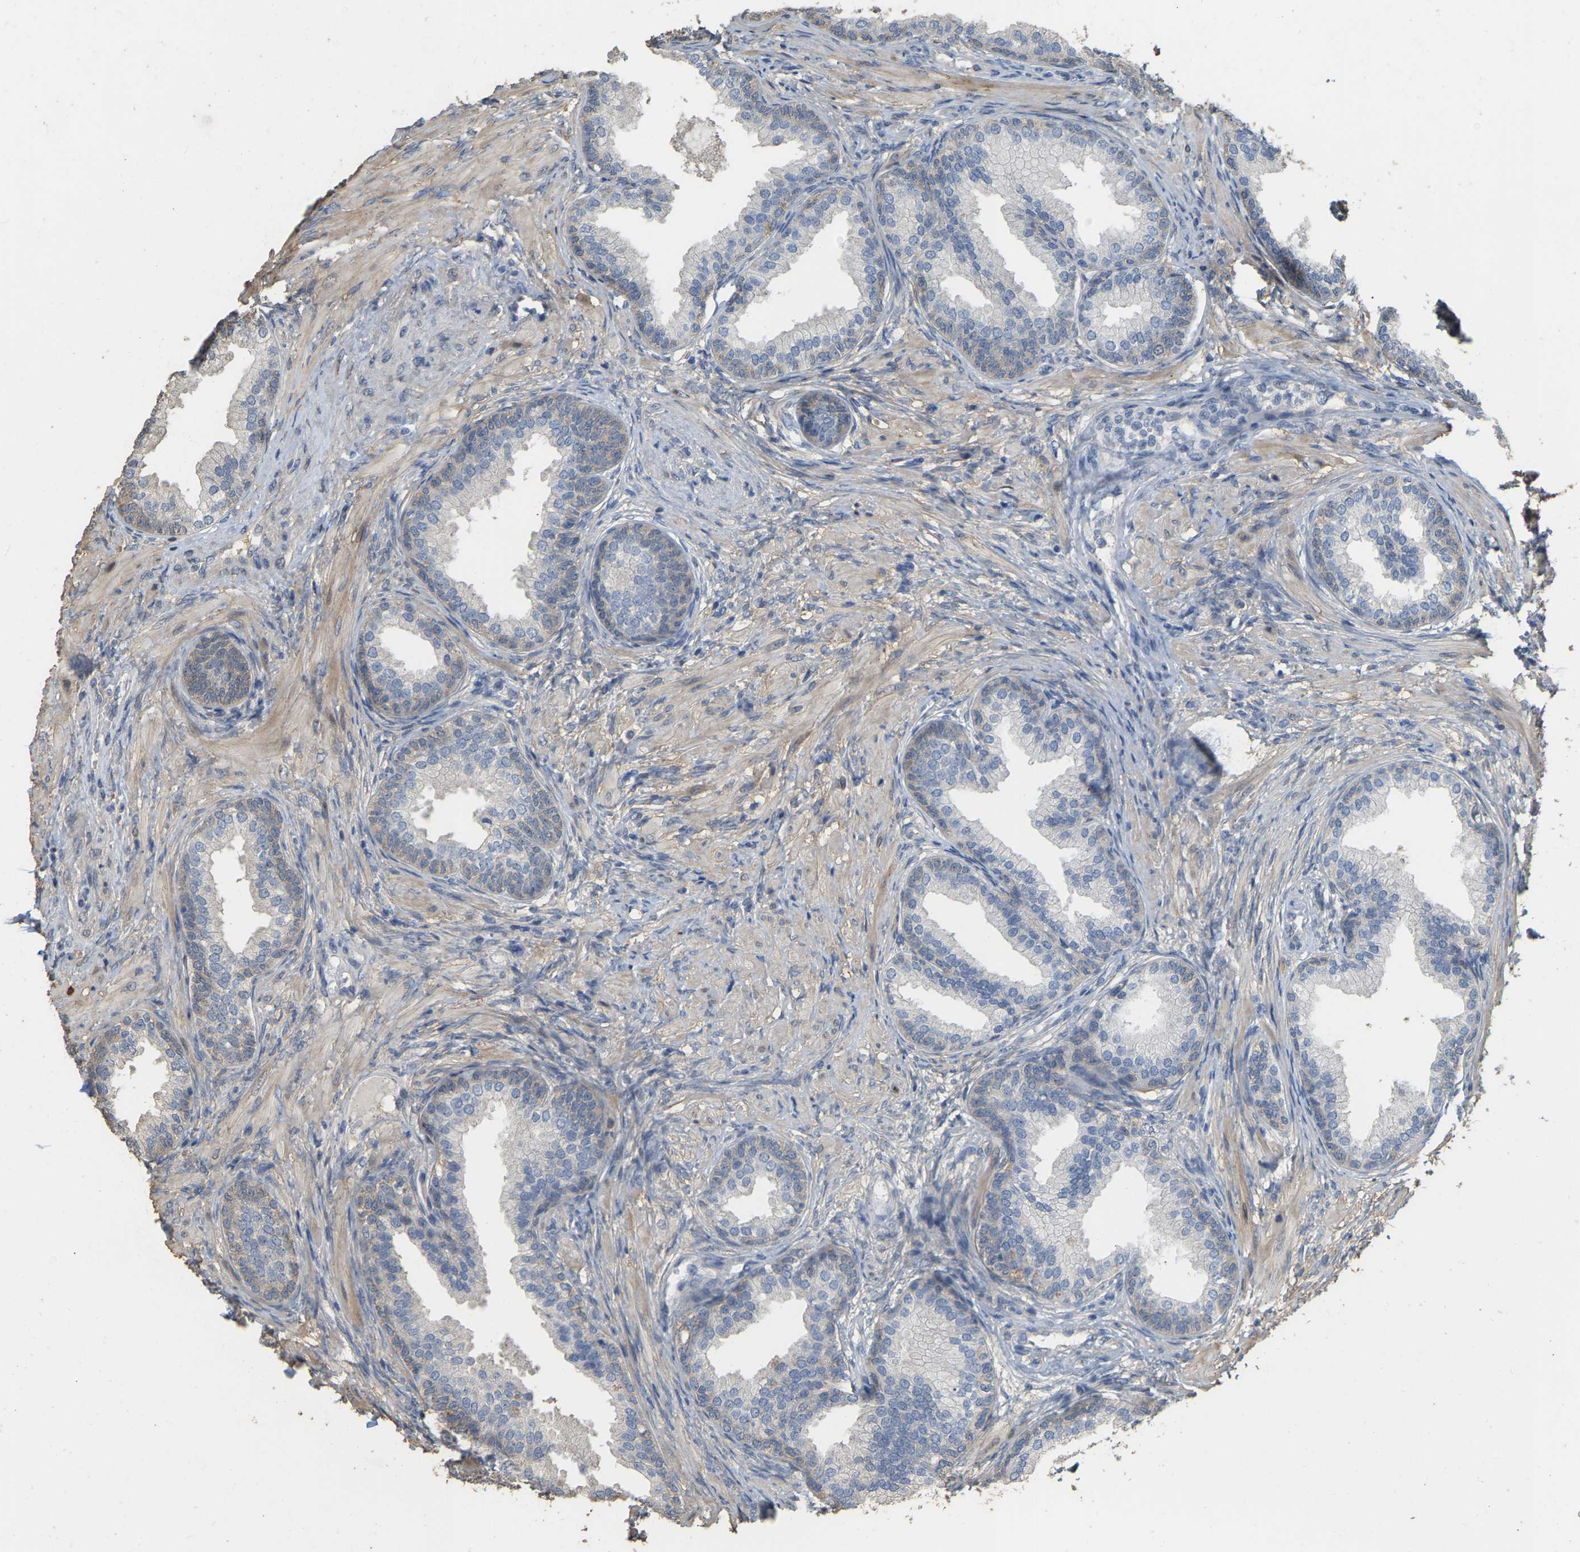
{"staining": {"intensity": "weak", "quantity": "<25%", "location": "cytoplasmic/membranous"}, "tissue": "prostate", "cell_type": "Glandular cells", "image_type": "normal", "snomed": [{"axis": "morphology", "description": "Normal tissue, NOS"}, {"axis": "topography", "description": "Prostate"}], "caption": "Immunohistochemistry (IHC) photomicrograph of normal human prostate stained for a protein (brown), which displays no positivity in glandular cells.", "gene": "NCS1", "patient": {"sex": "male", "age": 76}}